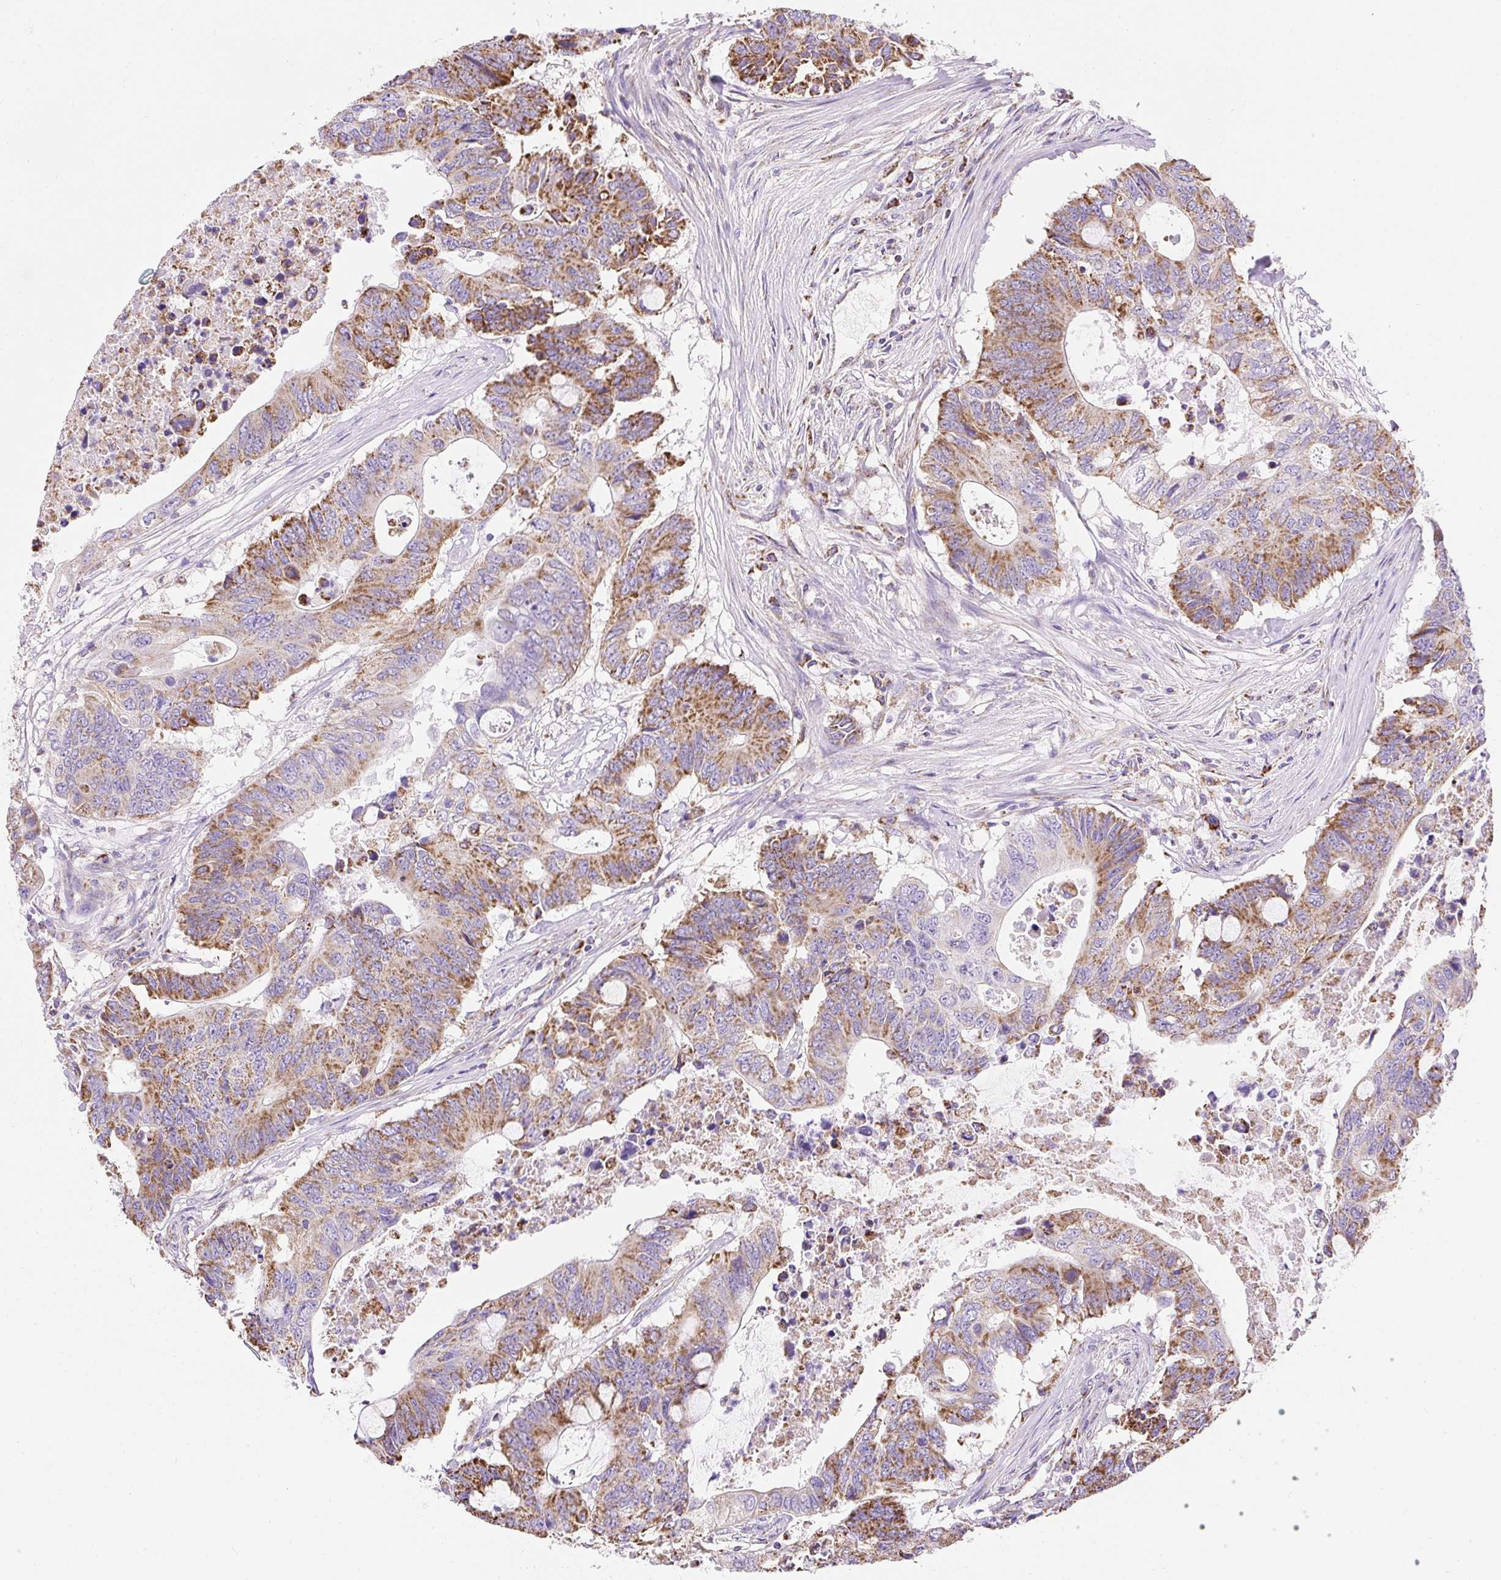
{"staining": {"intensity": "moderate", "quantity": ">75%", "location": "cytoplasmic/membranous"}, "tissue": "colorectal cancer", "cell_type": "Tumor cells", "image_type": "cancer", "snomed": [{"axis": "morphology", "description": "Adenocarcinoma, NOS"}, {"axis": "topography", "description": "Colon"}], "caption": "A histopathology image of human colorectal adenocarcinoma stained for a protein demonstrates moderate cytoplasmic/membranous brown staining in tumor cells. Ihc stains the protein in brown and the nuclei are stained blue.", "gene": "DAAM2", "patient": {"sex": "male", "age": 71}}